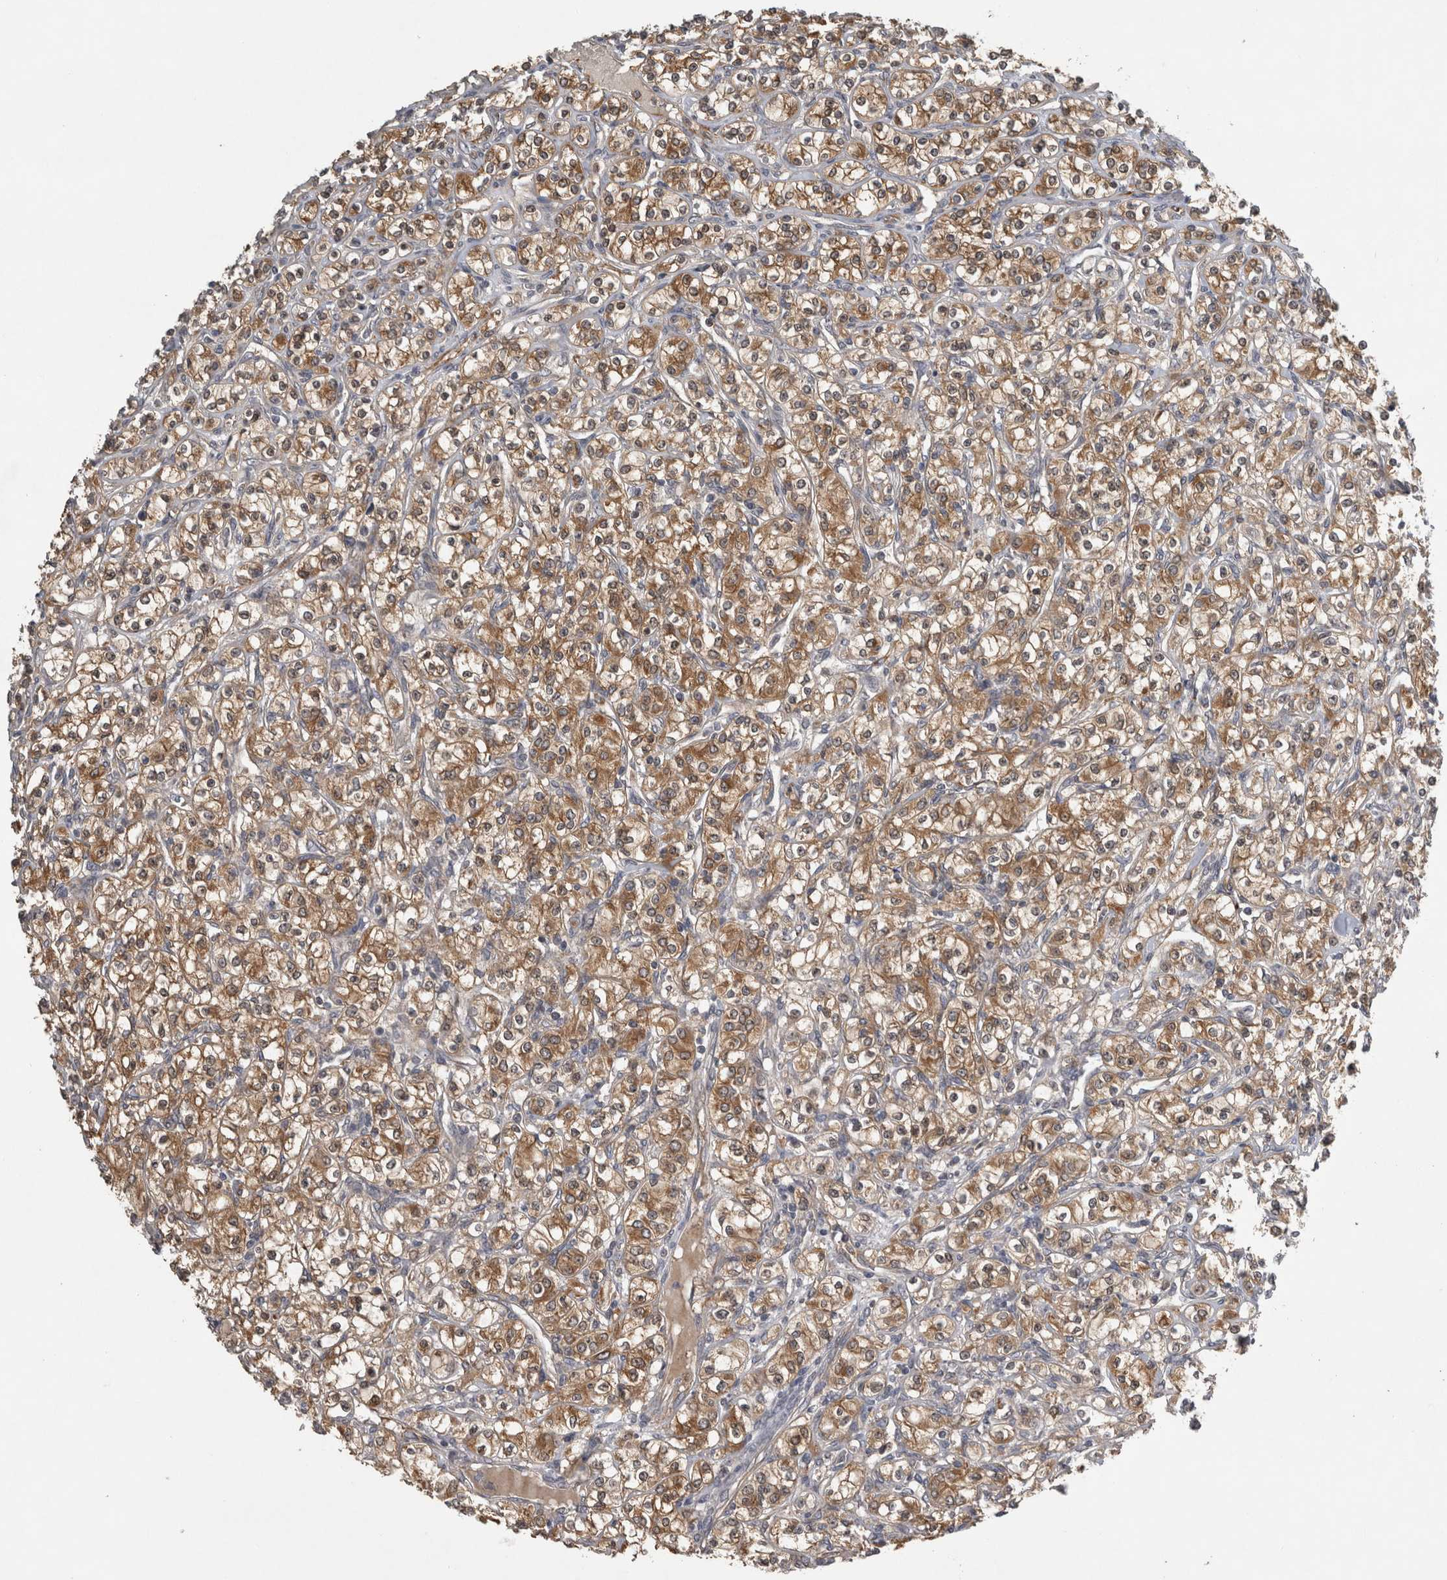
{"staining": {"intensity": "moderate", "quantity": ">75%", "location": "cytoplasmic/membranous"}, "tissue": "renal cancer", "cell_type": "Tumor cells", "image_type": "cancer", "snomed": [{"axis": "morphology", "description": "Adenocarcinoma, NOS"}, {"axis": "topography", "description": "Kidney"}], "caption": "A high-resolution histopathology image shows immunohistochemistry (IHC) staining of renal cancer, which displays moderate cytoplasmic/membranous positivity in about >75% of tumor cells.", "gene": "TRMT61B", "patient": {"sex": "male", "age": 77}}